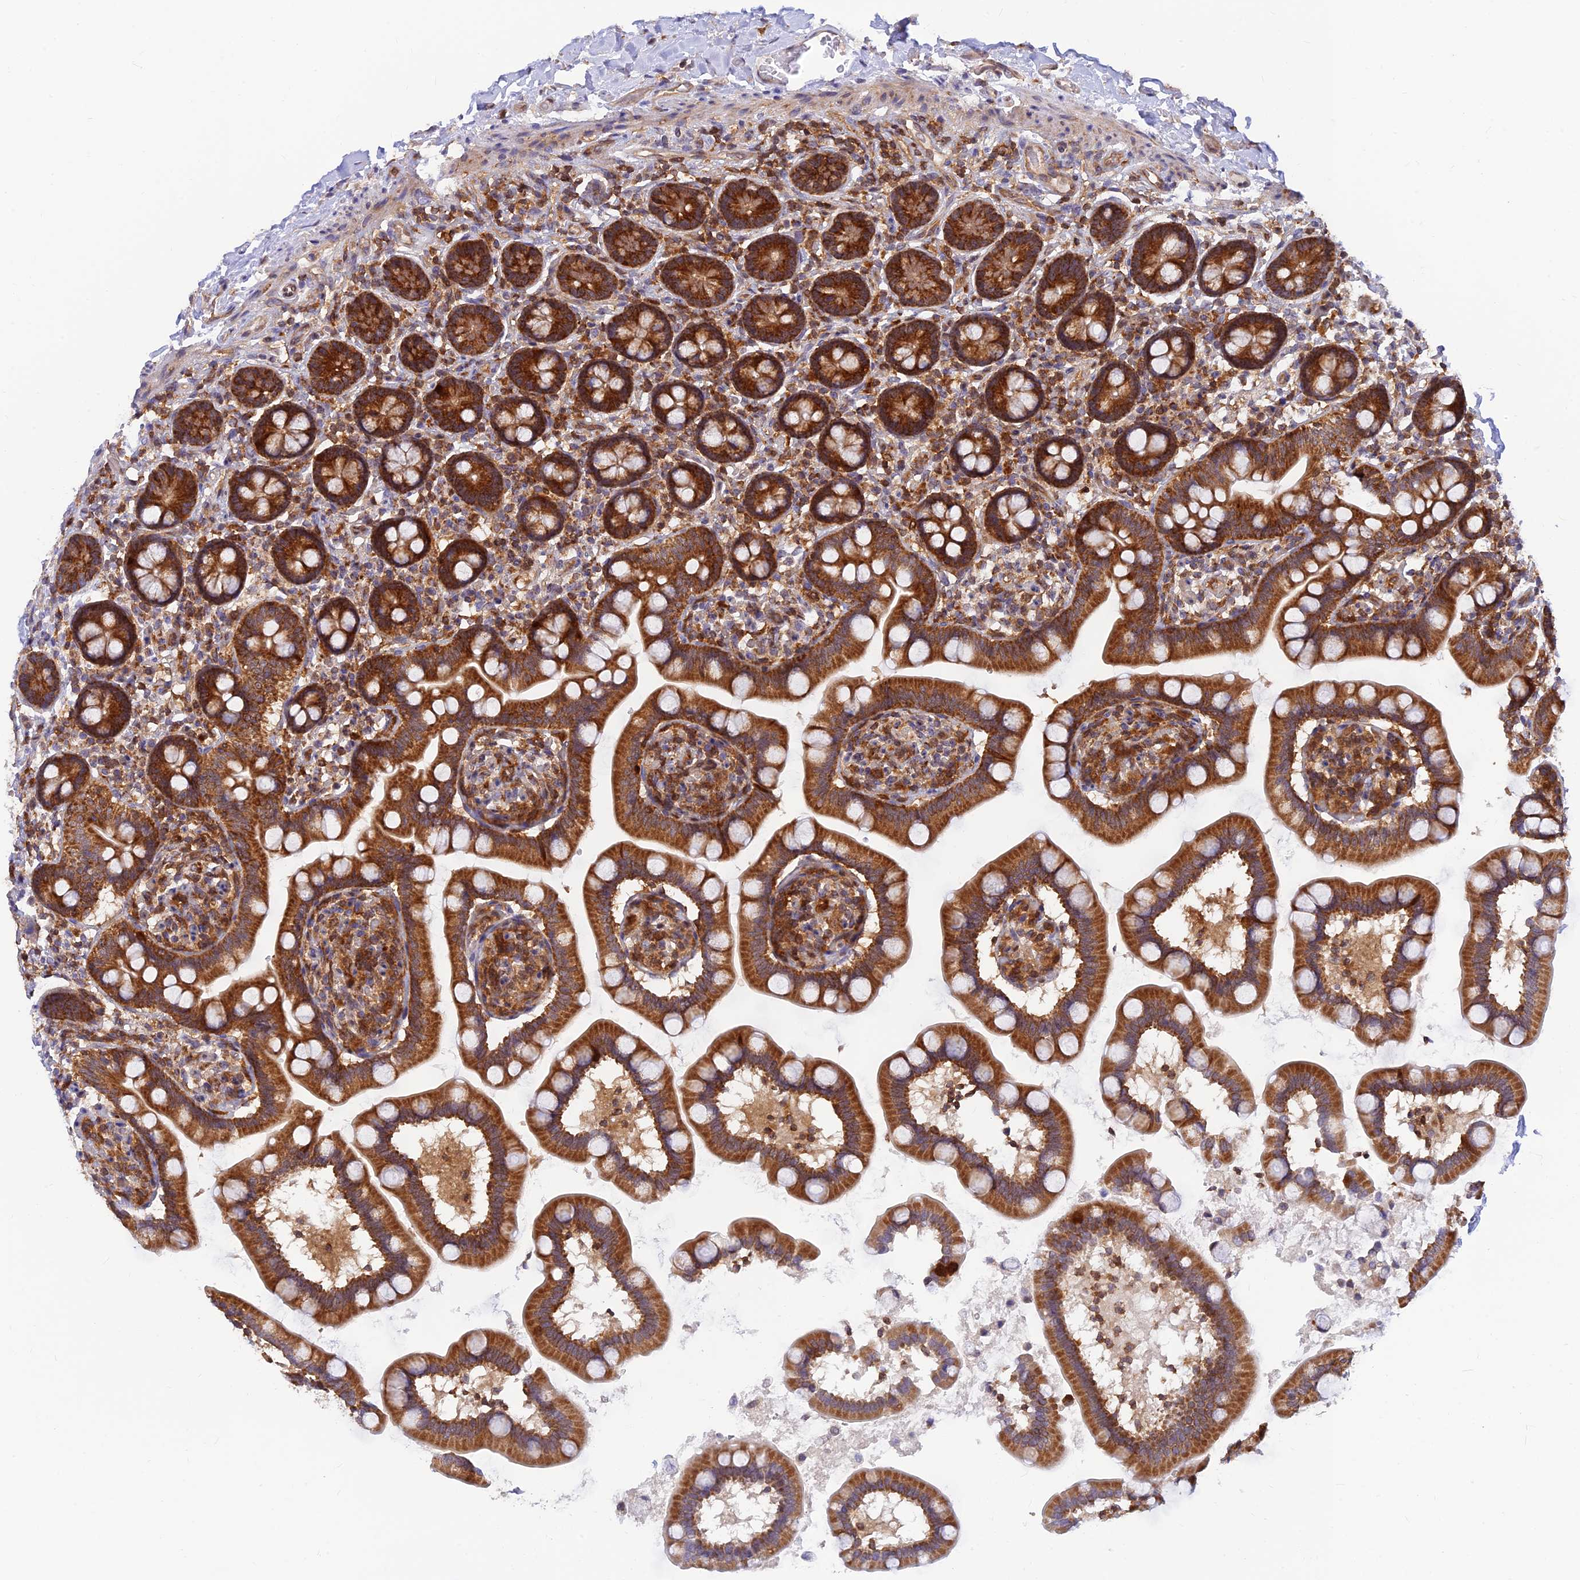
{"staining": {"intensity": "strong", "quantity": ">75%", "location": "cytoplasmic/membranous"}, "tissue": "small intestine", "cell_type": "Glandular cells", "image_type": "normal", "snomed": [{"axis": "morphology", "description": "Normal tissue, NOS"}, {"axis": "topography", "description": "Small intestine"}], "caption": "Protein analysis of normal small intestine shows strong cytoplasmic/membranous staining in about >75% of glandular cells.", "gene": "LYSMD2", "patient": {"sex": "female", "age": 64}}